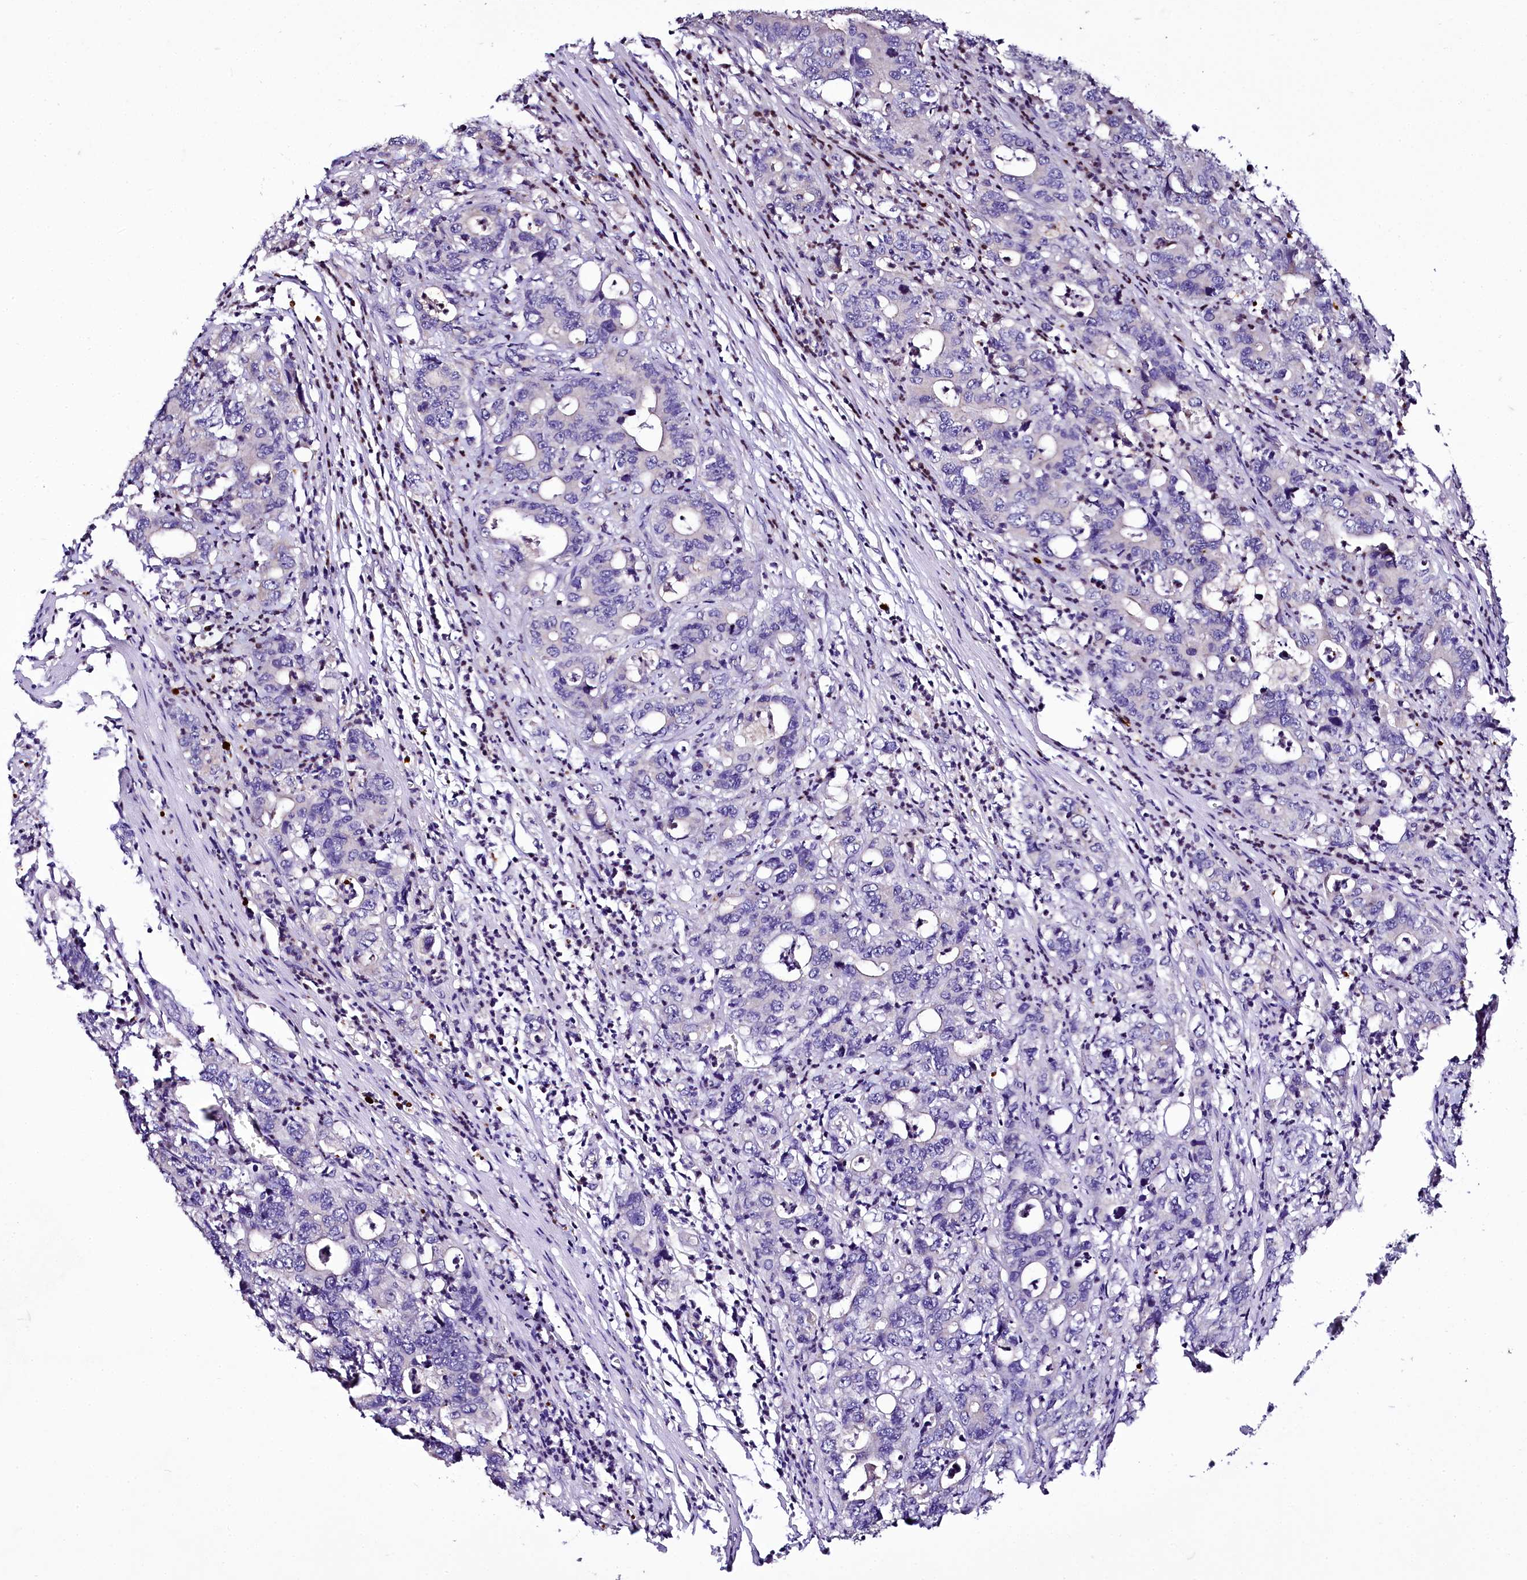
{"staining": {"intensity": "negative", "quantity": "none", "location": "none"}, "tissue": "colorectal cancer", "cell_type": "Tumor cells", "image_type": "cancer", "snomed": [{"axis": "morphology", "description": "Adenocarcinoma, NOS"}, {"axis": "topography", "description": "Colon"}], "caption": "Immunohistochemical staining of colorectal cancer (adenocarcinoma) shows no significant expression in tumor cells.", "gene": "ZC3H12C", "patient": {"sex": "female", "age": 75}}